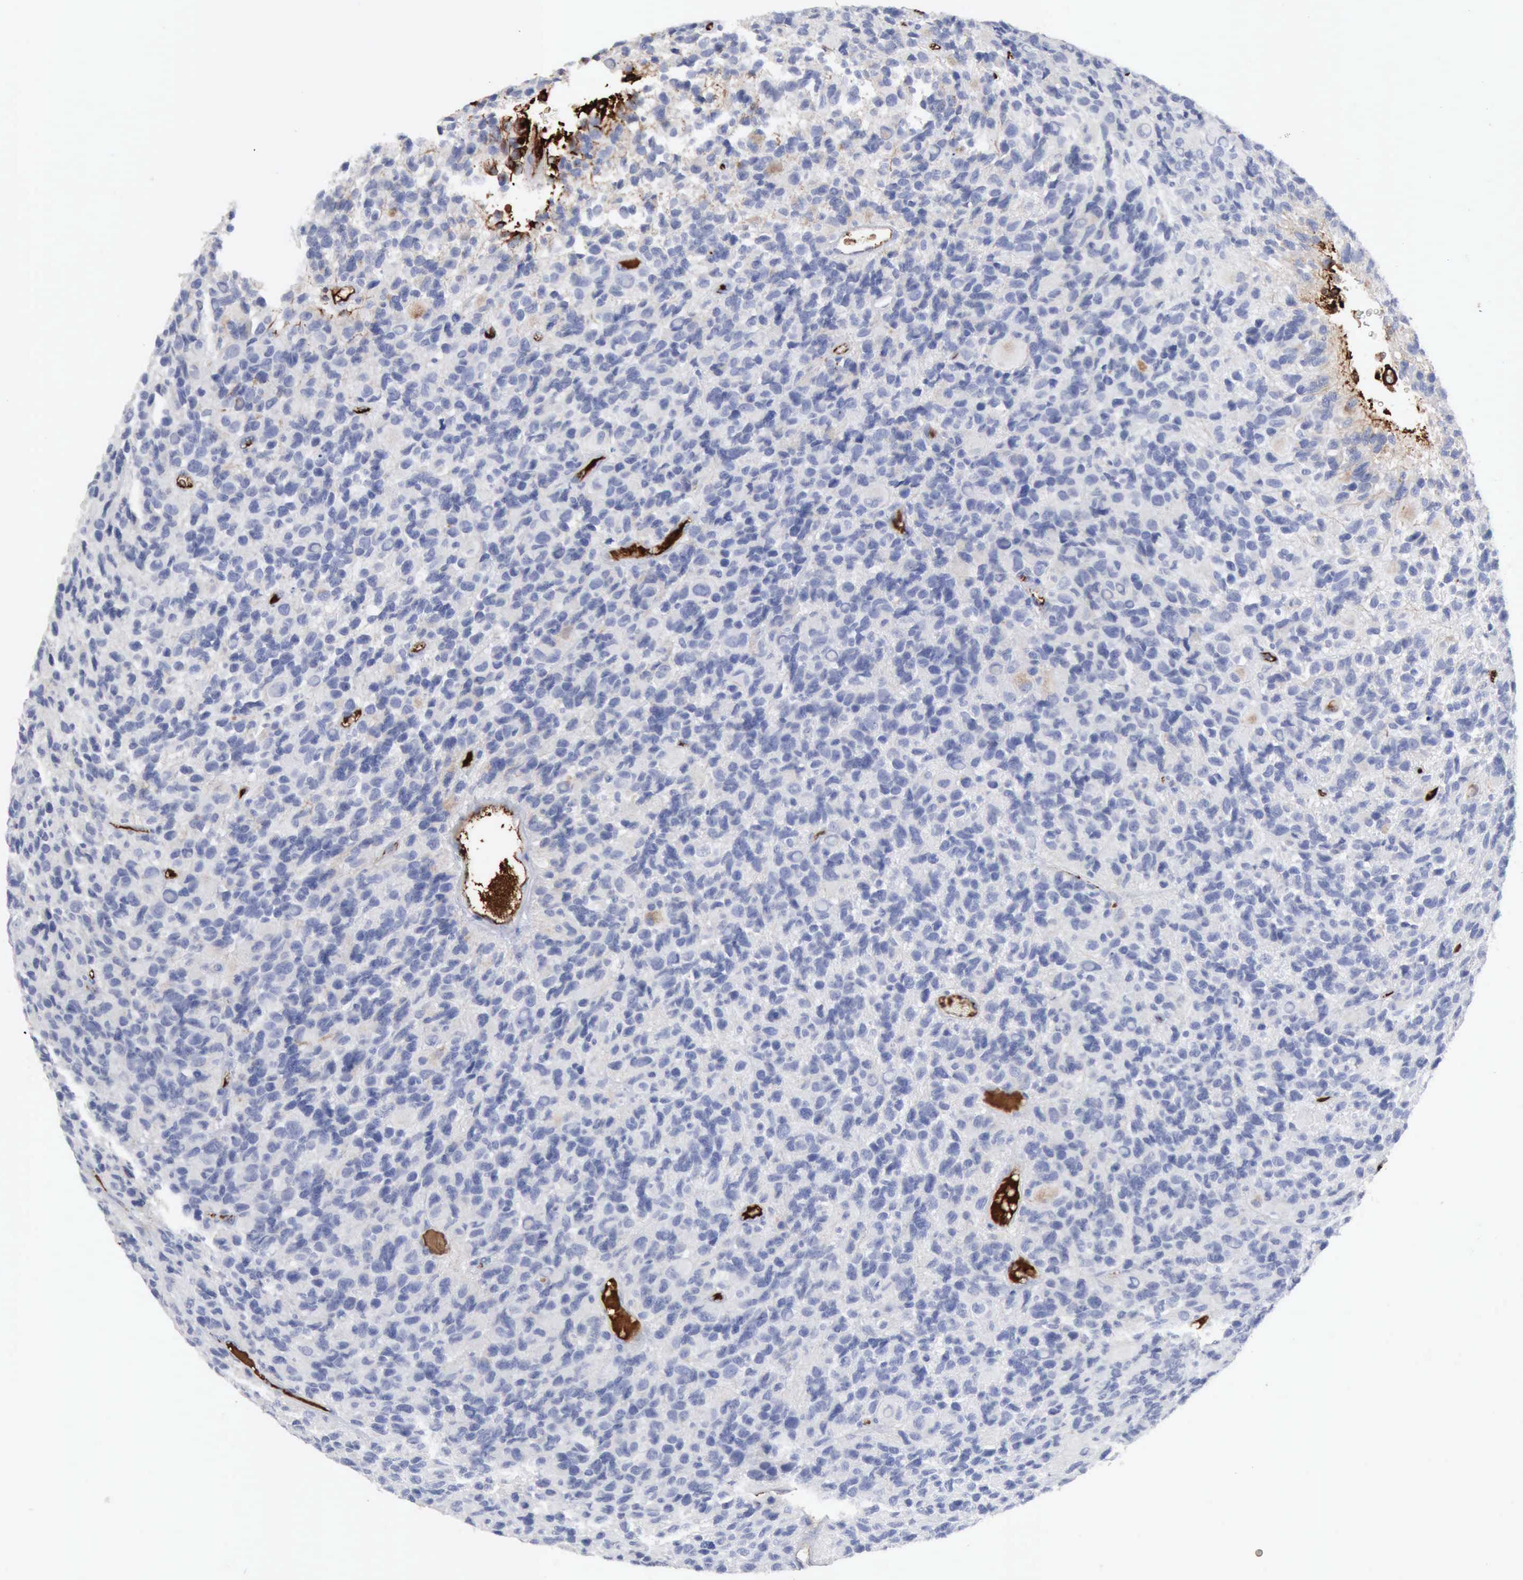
{"staining": {"intensity": "negative", "quantity": "none", "location": "none"}, "tissue": "glioma", "cell_type": "Tumor cells", "image_type": "cancer", "snomed": [{"axis": "morphology", "description": "Glioma, malignant, High grade"}, {"axis": "topography", "description": "Brain"}], "caption": "Tumor cells show no significant staining in malignant high-grade glioma.", "gene": "C4BPA", "patient": {"sex": "male", "age": 77}}